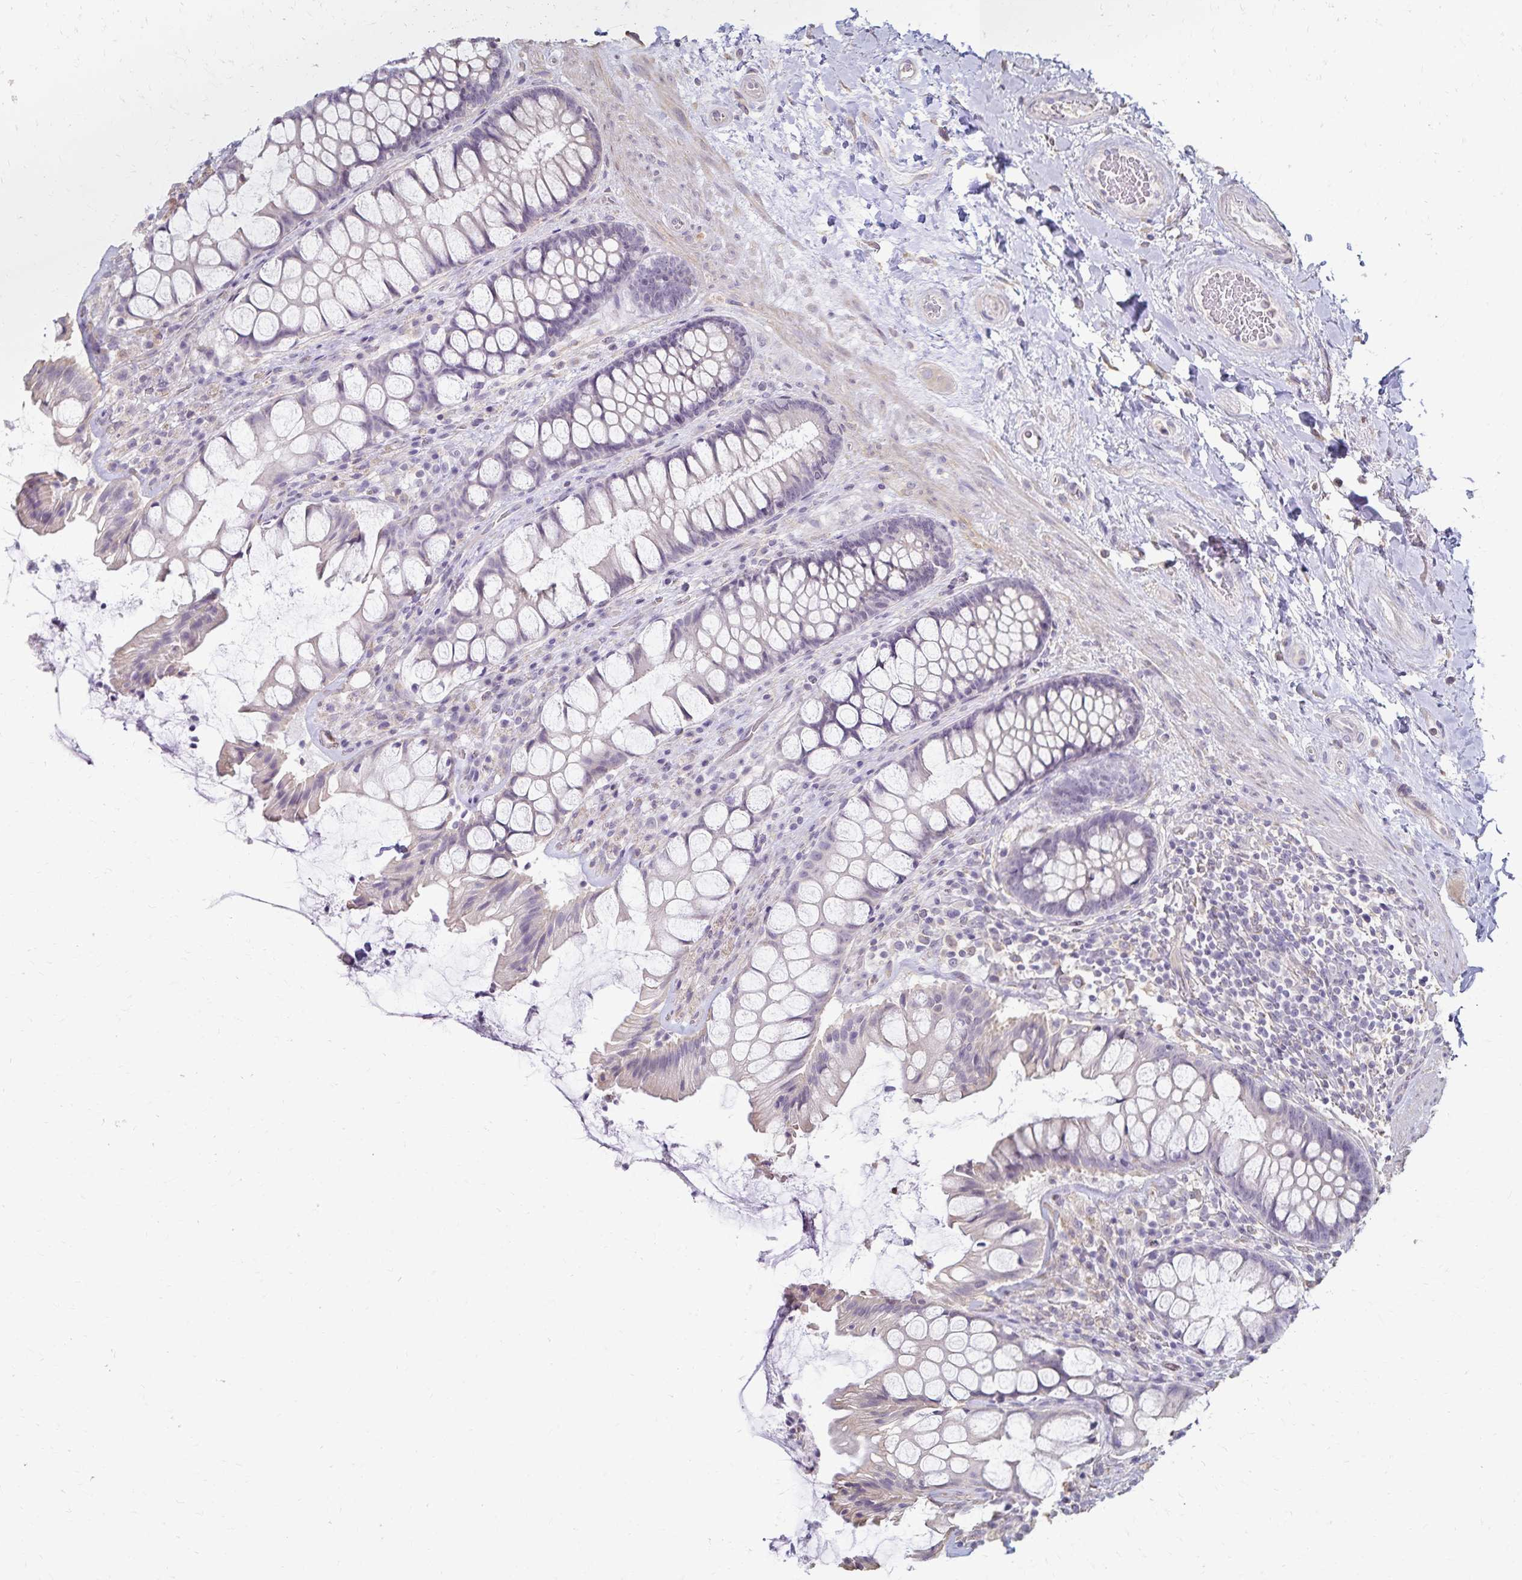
{"staining": {"intensity": "negative", "quantity": "none", "location": "none"}, "tissue": "rectum", "cell_type": "Glandular cells", "image_type": "normal", "snomed": [{"axis": "morphology", "description": "Normal tissue, NOS"}, {"axis": "topography", "description": "Rectum"}], "caption": "A high-resolution image shows immunohistochemistry (IHC) staining of benign rectum, which displays no significant staining in glandular cells. (Stains: DAB (3,3'-diaminobenzidine) IHC with hematoxylin counter stain, Microscopy: brightfield microscopy at high magnification).", "gene": "KISS1", "patient": {"sex": "female", "age": 58}}